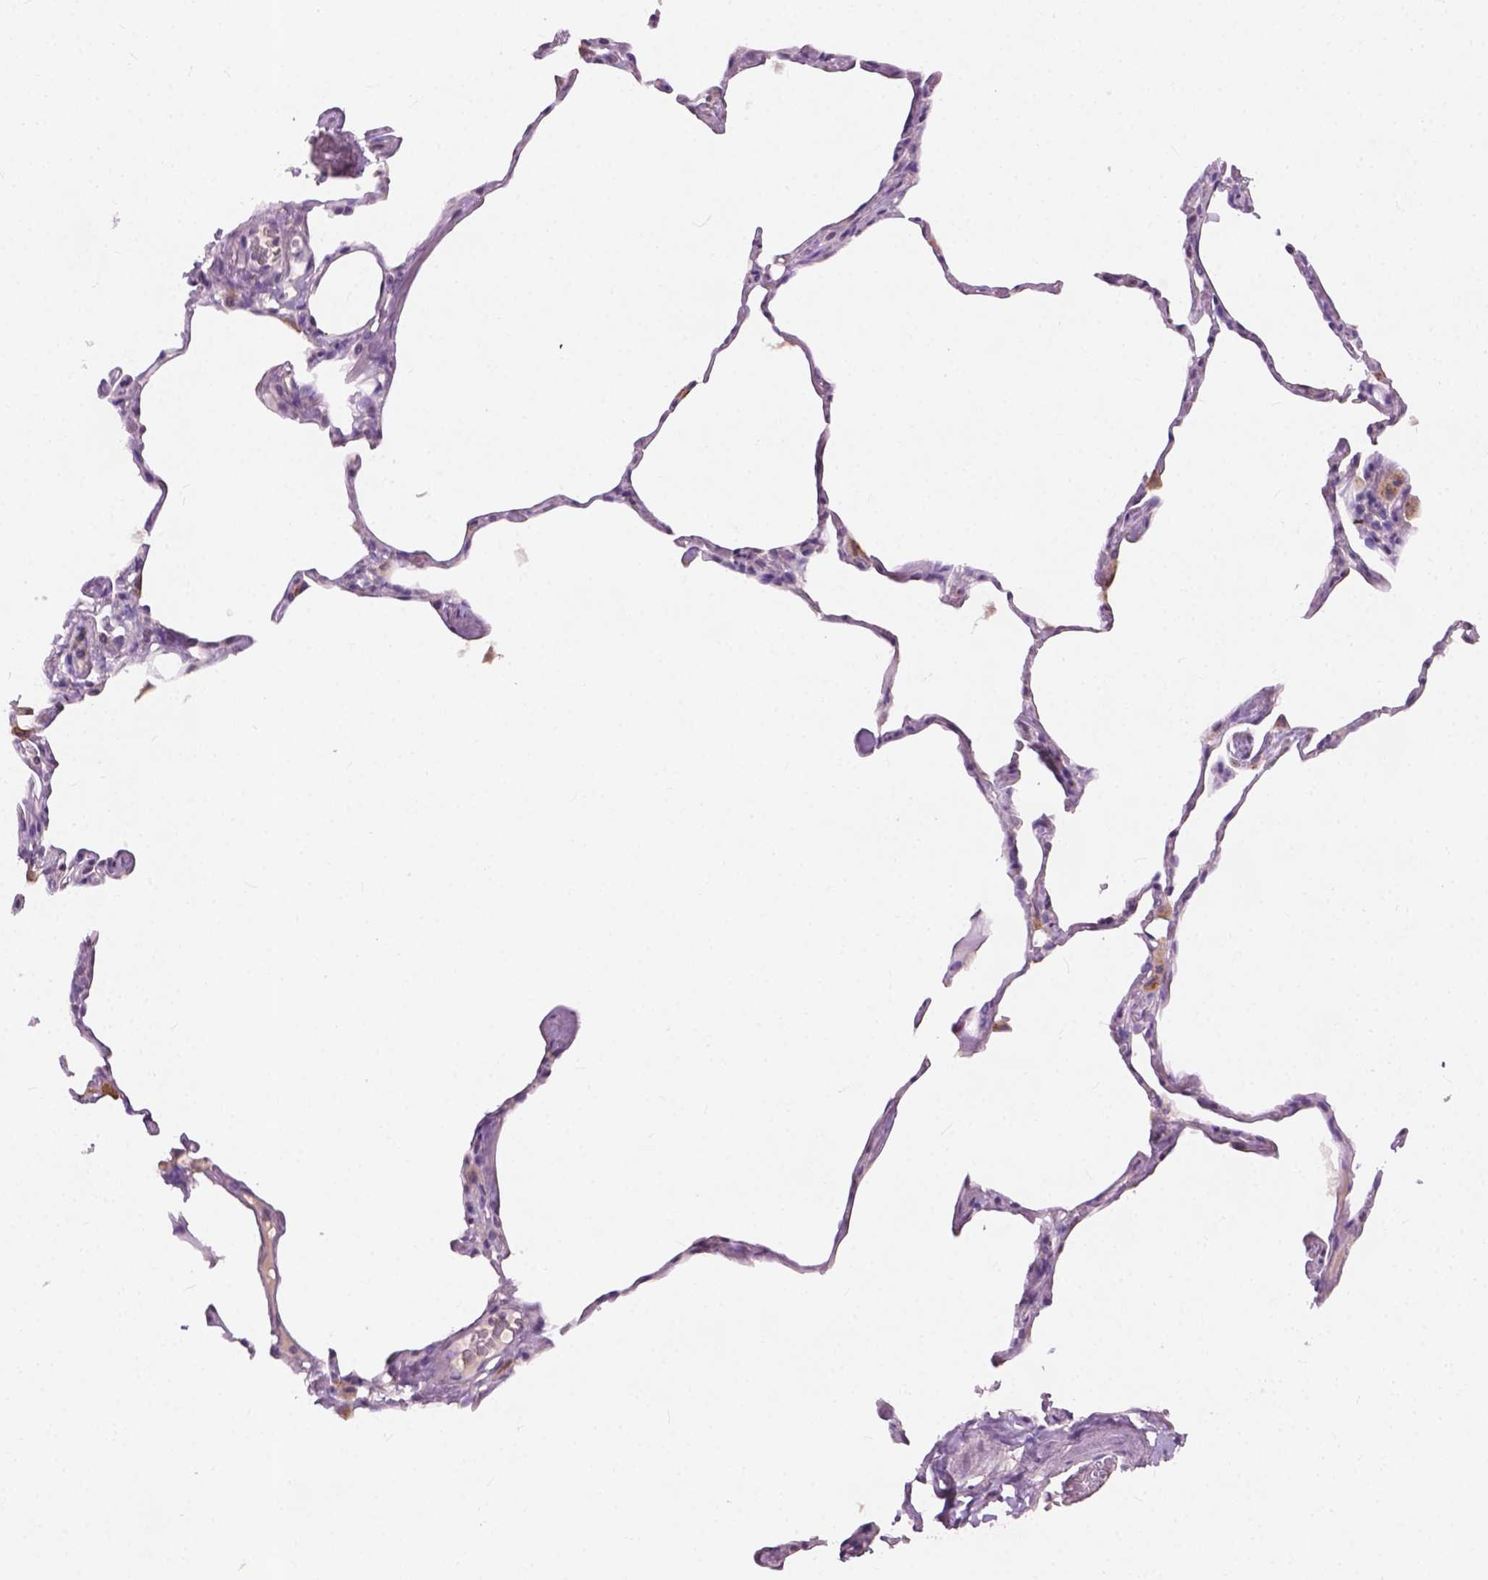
{"staining": {"intensity": "negative", "quantity": "none", "location": "none"}, "tissue": "lung", "cell_type": "Alveolar cells", "image_type": "normal", "snomed": [{"axis": "morphology", "description": "Normal tissue, NOS"}, {"axis": "topography", "description": "Lung"}], "caption": "Photomicrograph shows no significant protein expression in alveolar cells of unremarkable lung. (Brightfield microscopy of DAB immunohistochemistry at high magnification).", "gene": "KRT17", "patient": {"sex": "male", "age": 65}}